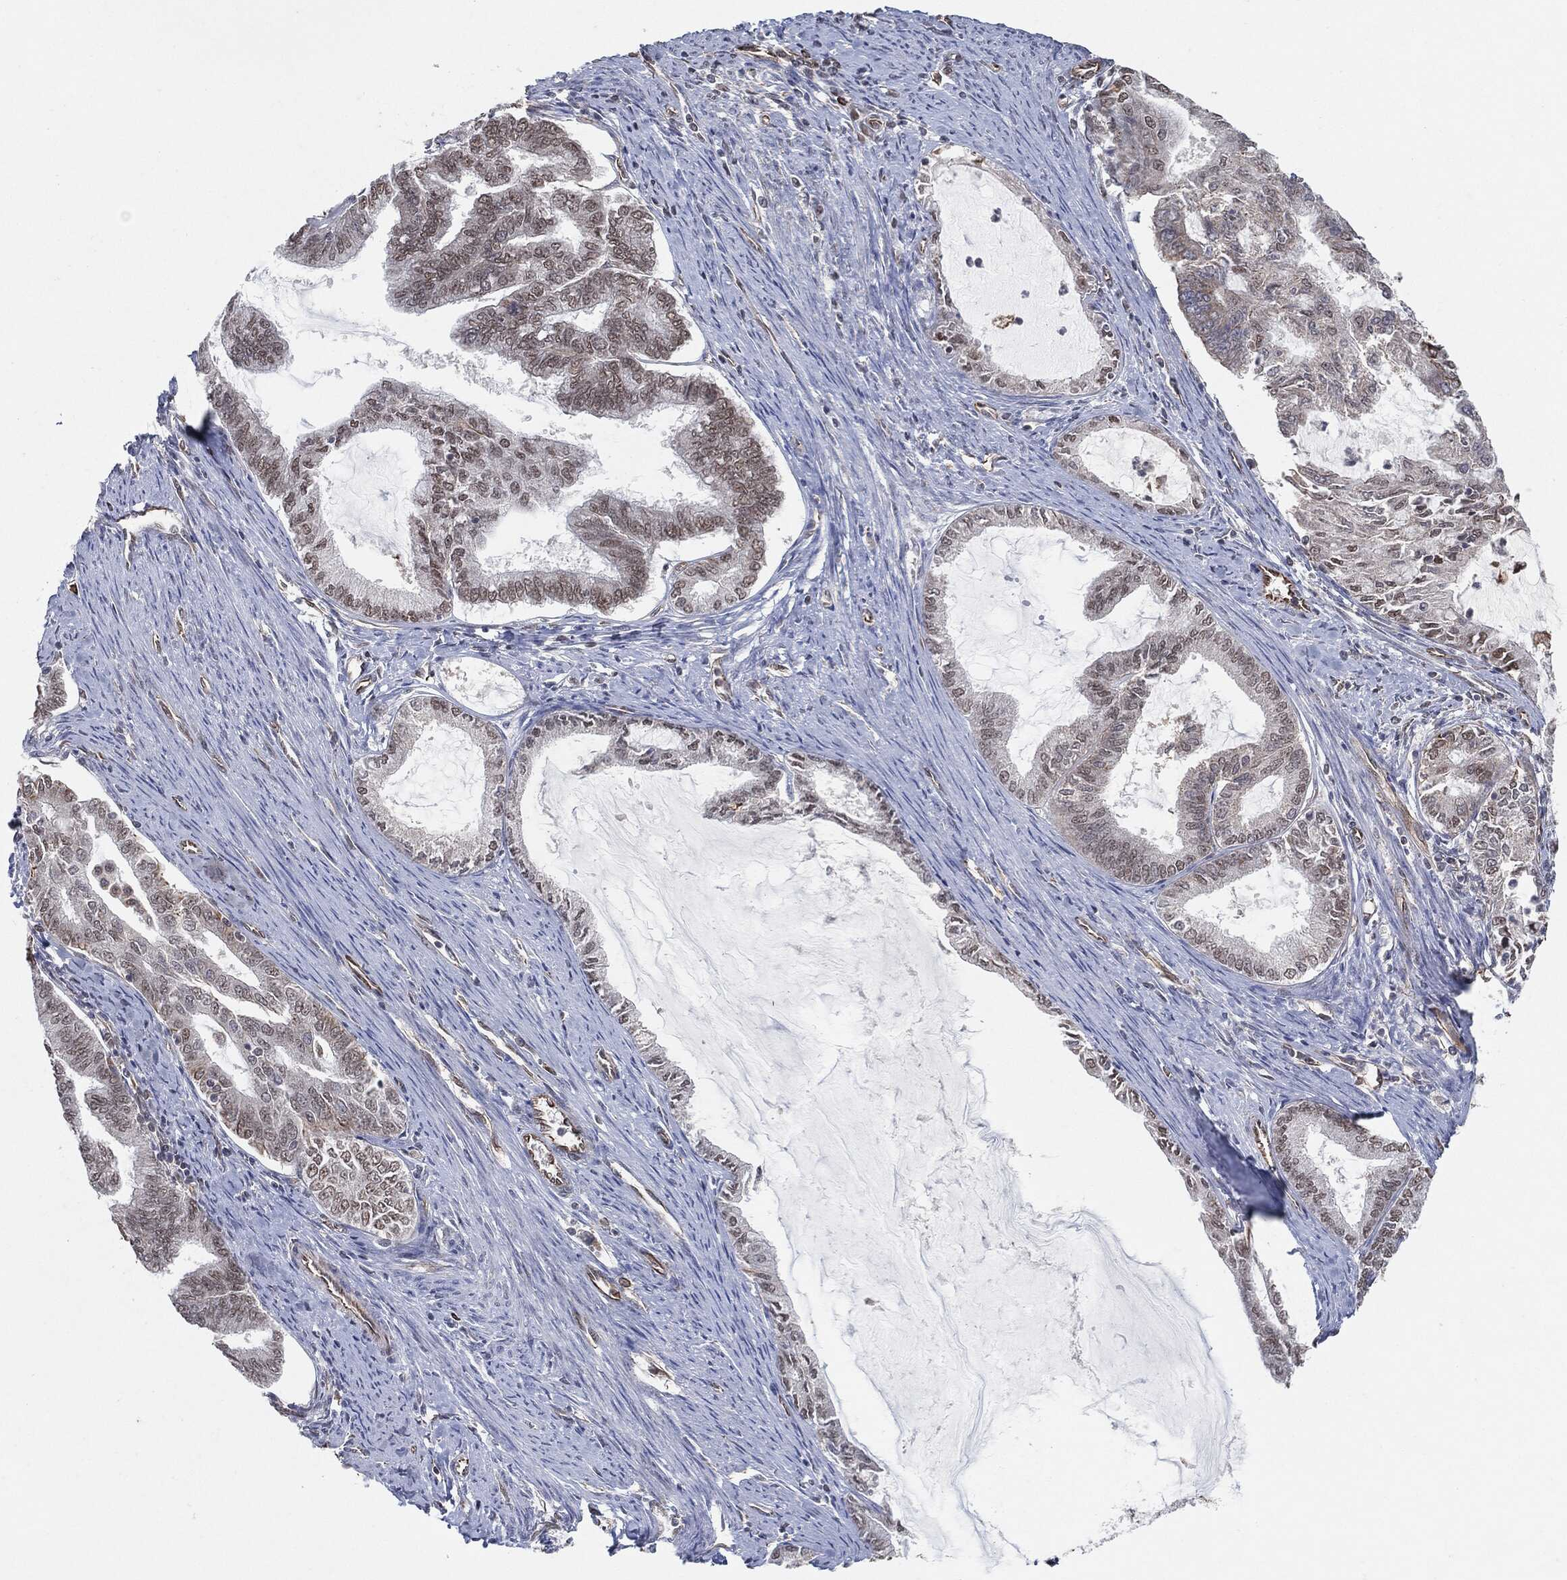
{"staining": {"intensity": "moderate", "quantity": "25%-75%", "location": "nuclear"}, "tissue": "endometrial cancer", "cell_type": "Tumor cells", "image_type": "cancer", "snomed": [{"axis": "morphology", "description": "Adenocarcinoma, NOS"}, {"axis": "topography", "description": "Endometrium"}], "caption": "Immunohistochemical staining of endometrial adenocarcinoma demonstrates moderate nuclear protein staining in approximately 25%-75% of tumor cells.", "gene": "TP53RK", "patient": {"sex": "female", "age": 86}}